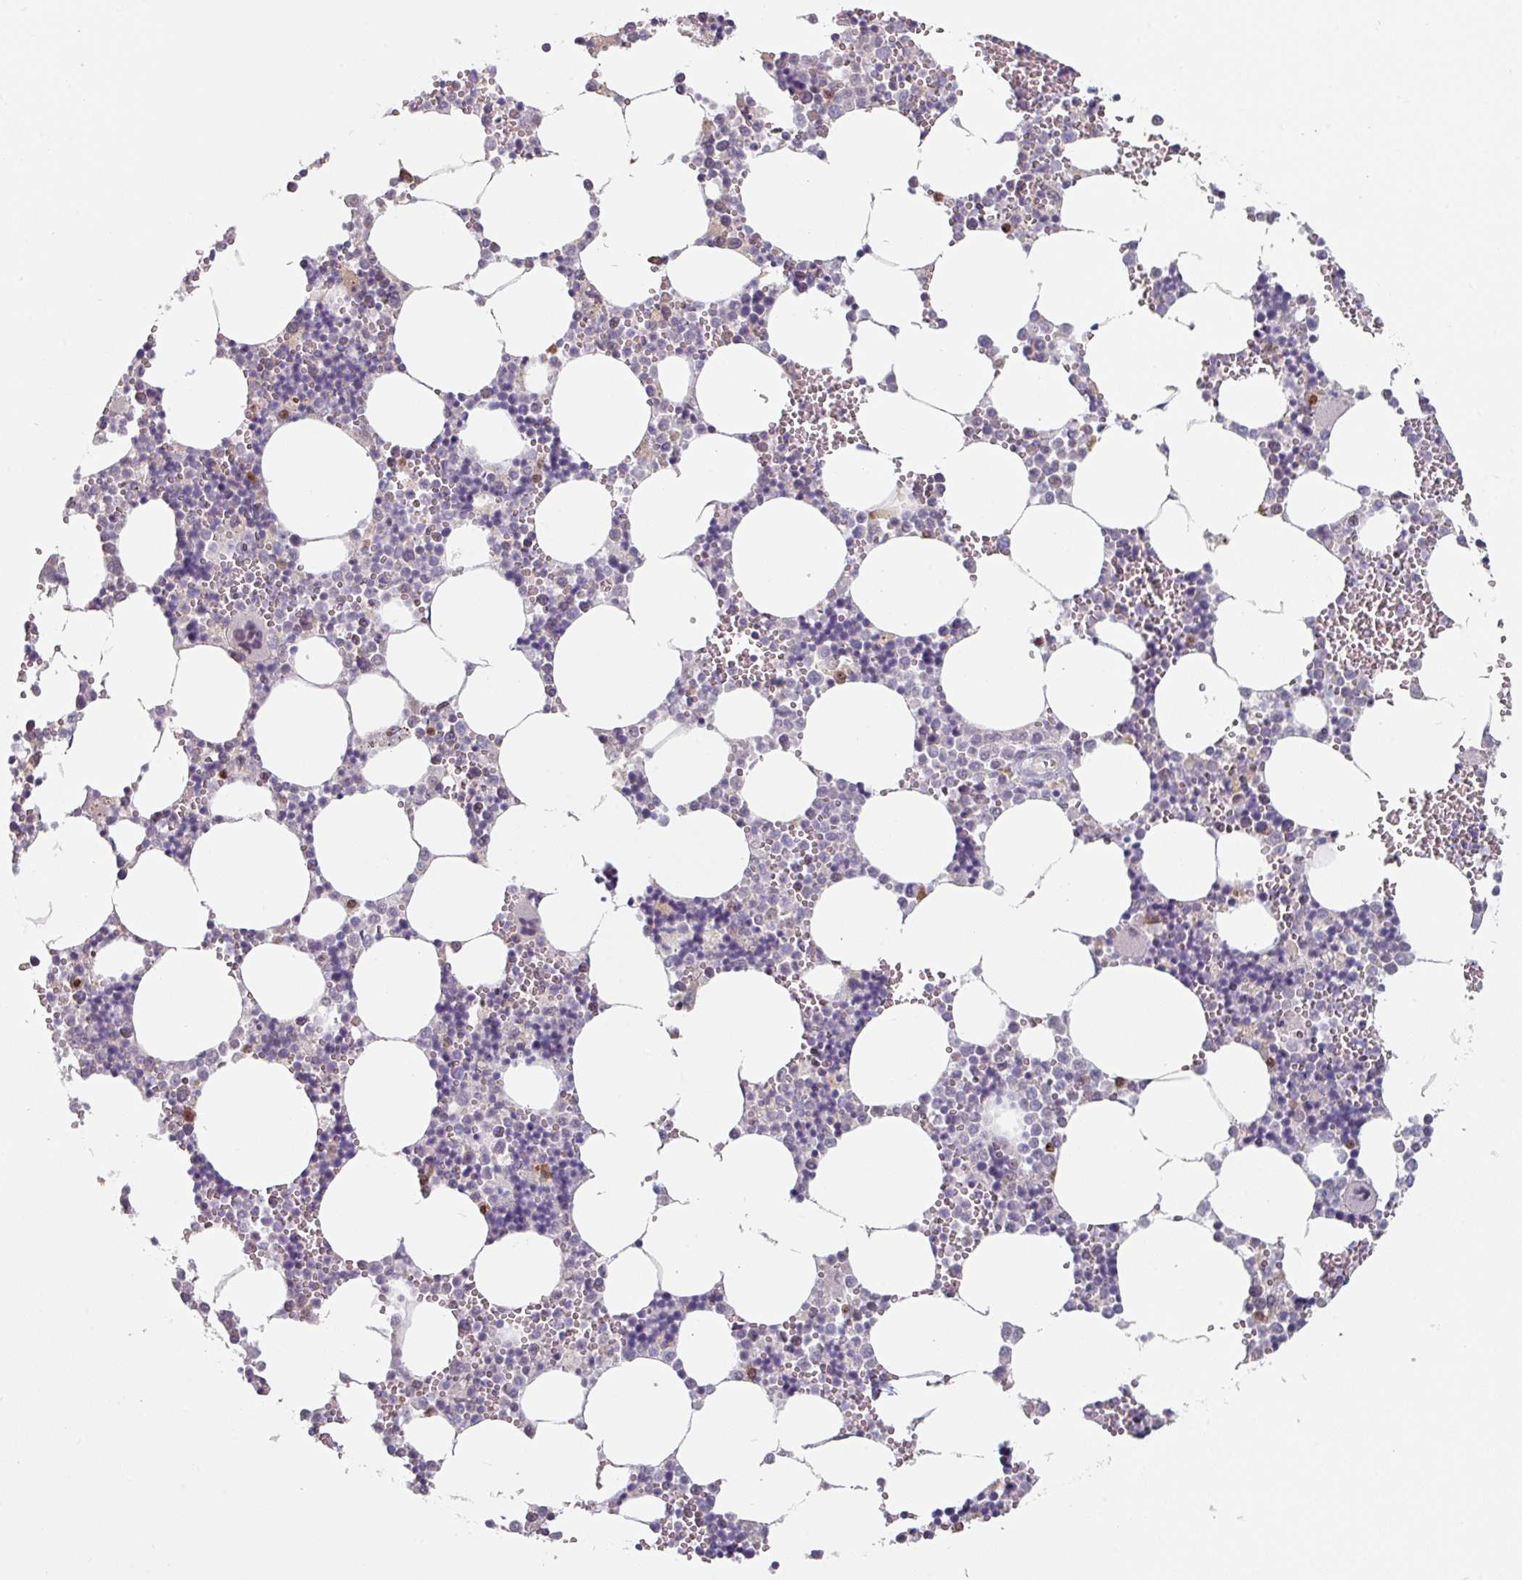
{"staining": {"intensity": "moderate", "quantity": "<25%", "location": "nuclear"}, "tissue": "bone marrow", "cell_type": "Hematopoietic cells", "image_type": "normal", "snomed": [{"axis": "morphology", "description": "Normal tissue, NOS"}, {"axis": "topography", "description": "Bone marrow"}], "caption": "Hematopoietic cells show low levels of moderate nuclear positivity in about <25% of cells in normal bone marrow. Ihc stains the protein in brown and the nuclei are stained blue.", "gene": "ZBTB6", "patient": {"sex": "male", "age": 54}}